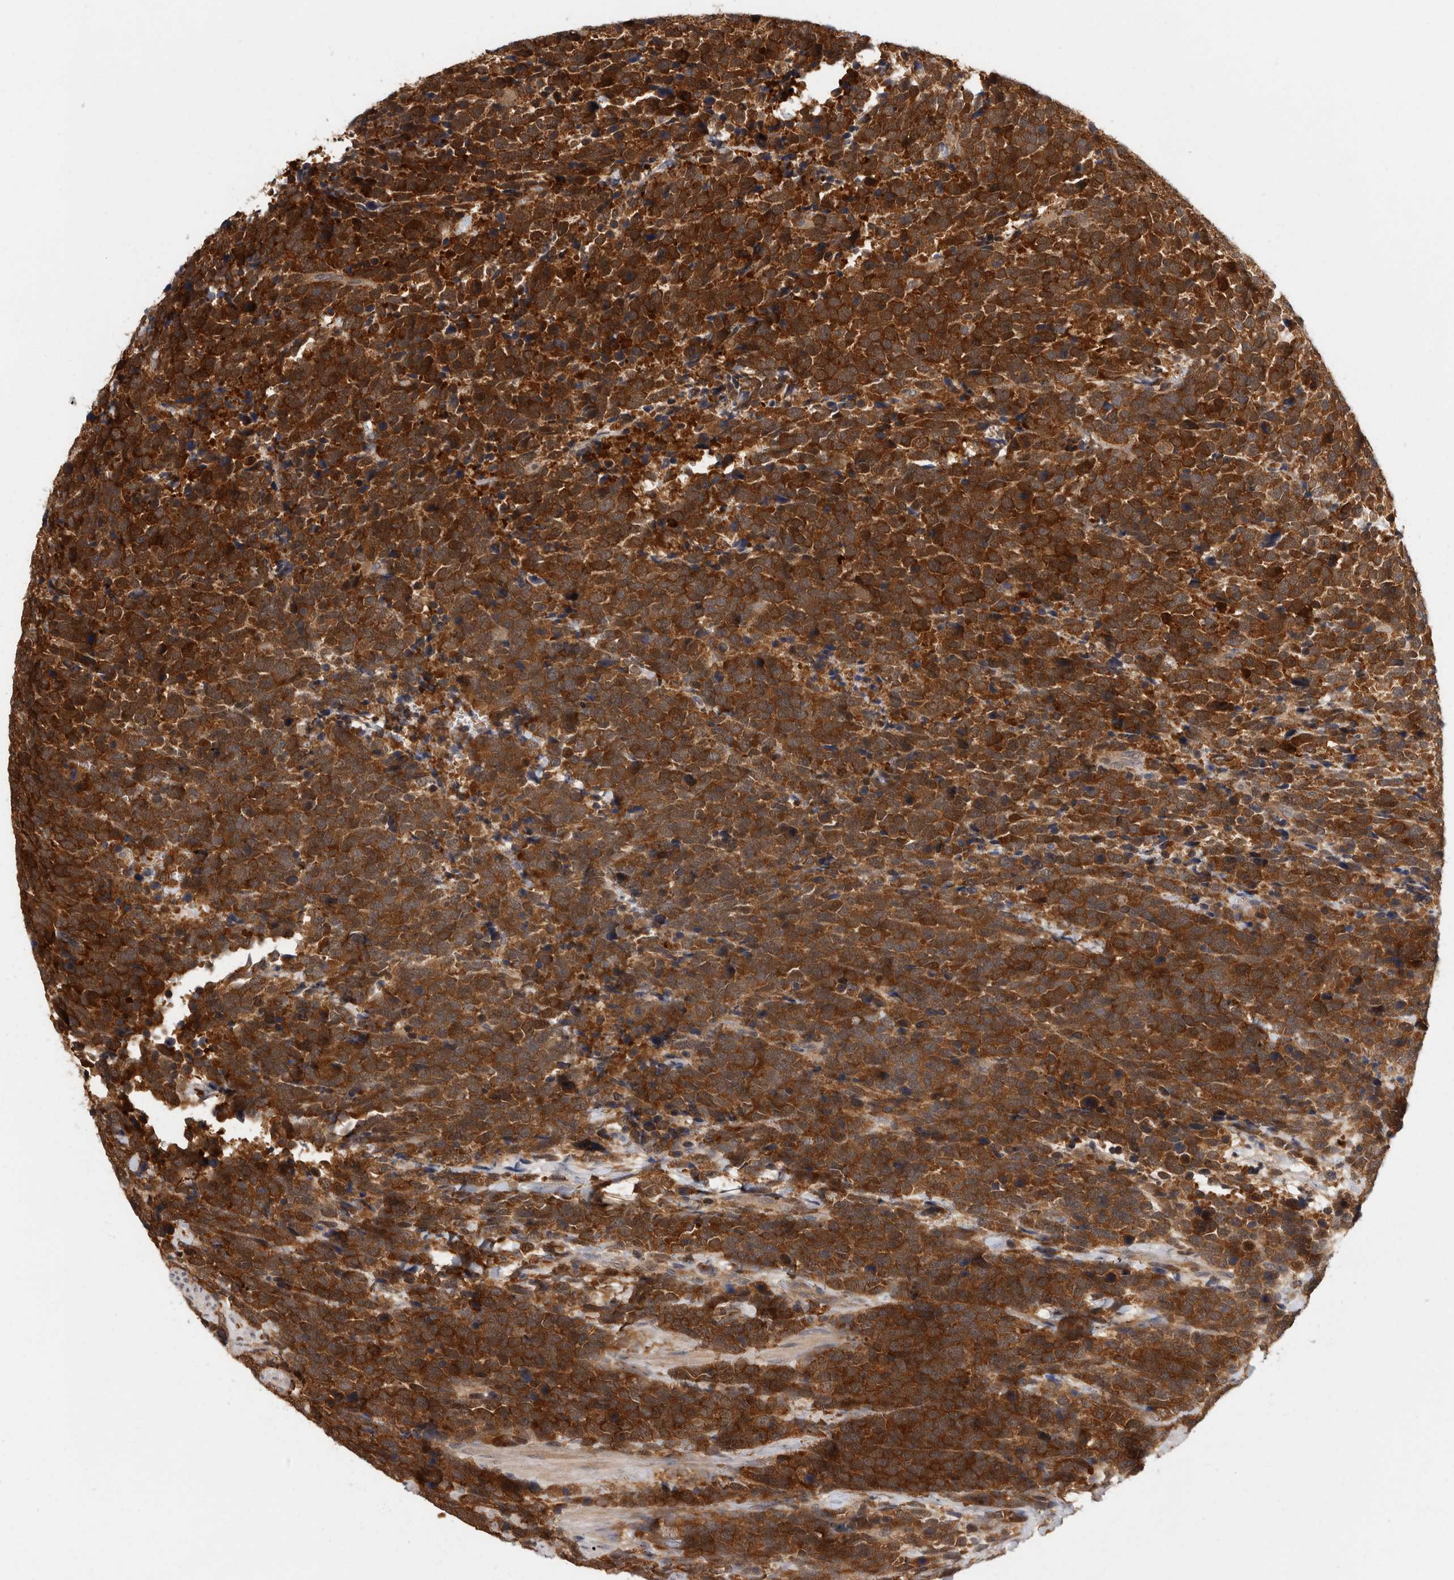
{"staining": {"intensity": "strong", "quantity": "25%-75%", "location": "cytoplasmic/membranous"}, "tissue": "urothelial cancer", "cell_type": "Tumor cells", "image_type": "cancer", "snomed": [{"axis": "morphology", "description": "Urothelial carcinoma, High grade"}, {"axis": "topography", "description": "Urinary bladder"}], "caption": "The micrograph demonstrates immunohistochemical staining of urothelial cancer. There is strong cytoplasmic/membranous staining is identified in about 25%-75% of tumor cells.", "gene": "ACAT2", "patient": {"sex": "female", "age": 82}}